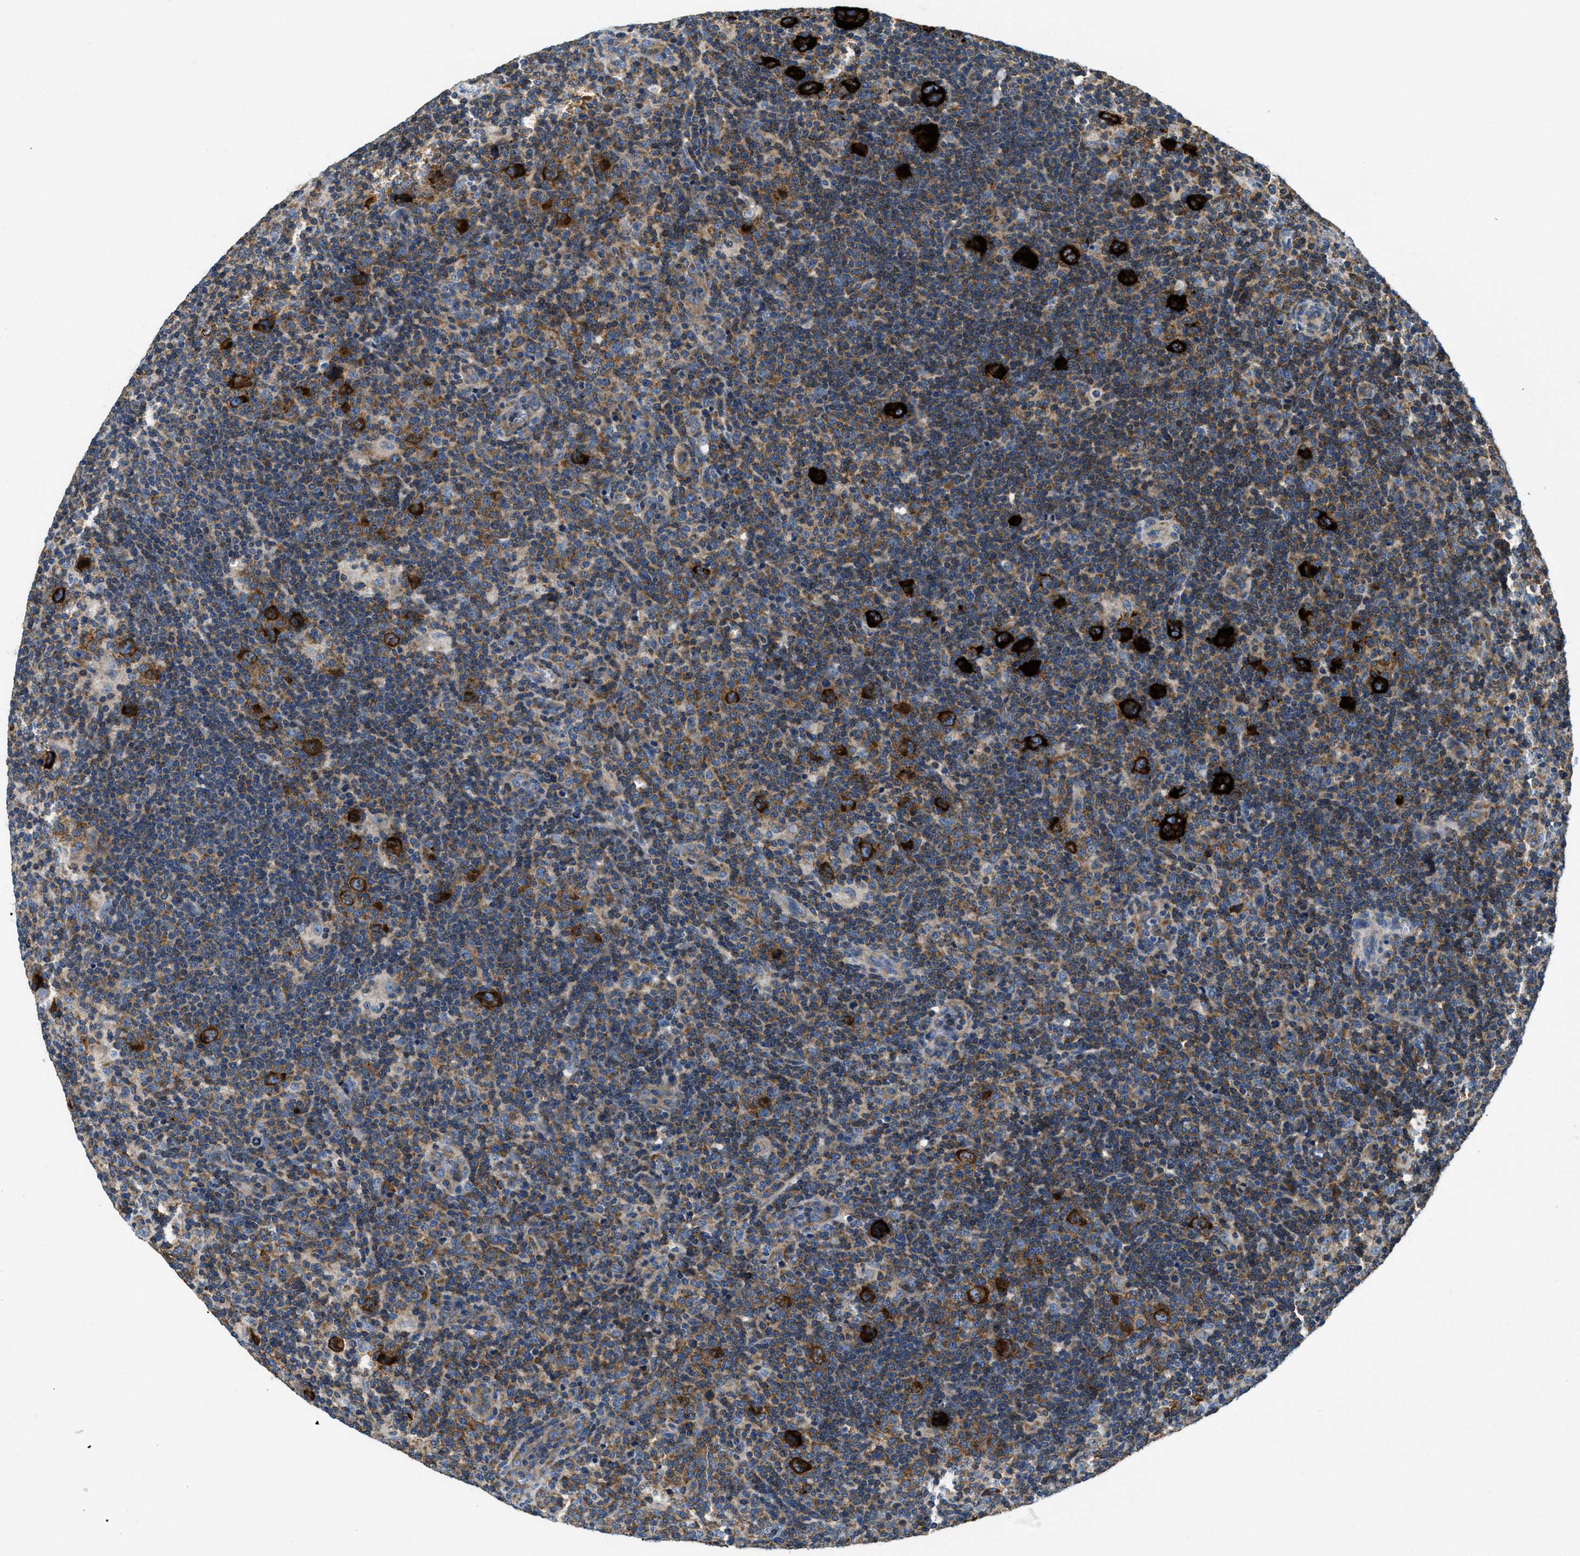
{"staining": {"intensity": "strong", "quantity": ">75%", "location": "cytoplasmic/membranous"}, "tissue": "lymphoma", "cell_type": "Tumor cells", "image_type": "cancer", "snomed": [{"axis": "morphology", "description": "Hodgkin's disease, NOS"}, {"axis": "topography", "description": "Lymph node"}], "caption": "Strong cytoplasmic/membranous expression is identified in approximately >75% of tumor cells in Hodgkin's disease.", "gene": "ABCF1", "patient": {"sex": "female", "age": 57}}